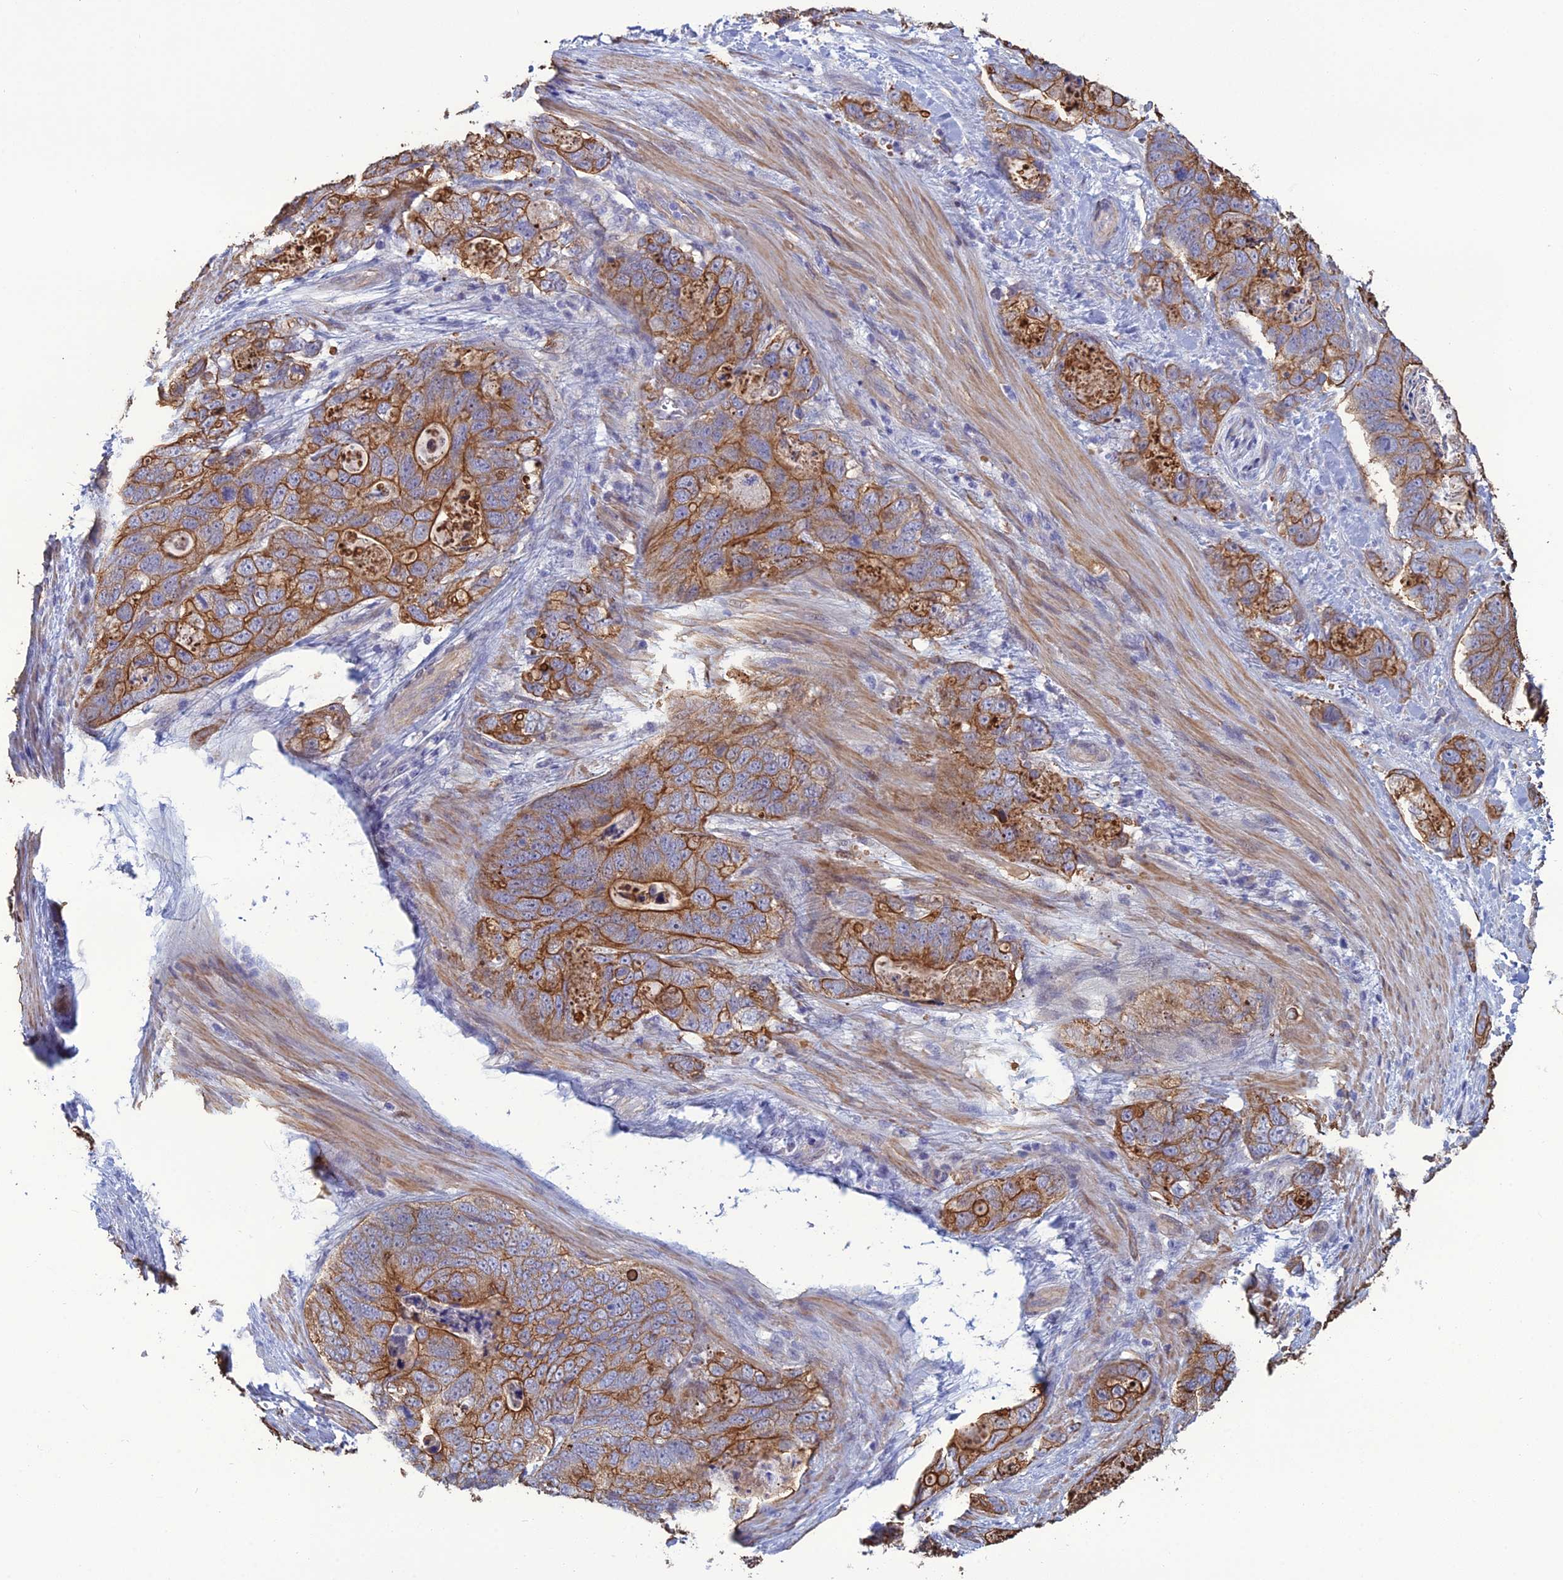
{"staining": {"intensity": "moderate", "quantity": ">75%", "location": "cytoplasmic/membranous"}, "tissue": "stomach cancer", "cell_type": "Tumor cells", "image_type": "cancer", "snomed": [{"axis": "morphology", "description": "Normal tissue, NOS"}, {"axis": "morphology", "description": "Adenocarcinoma, NOS"}, {"axis": "topography", "description": "Stomach"}], "caption": "Stomach cancer (adenocarcinoma) was stained to show a protein in brown. There is medium levels of moderate cytoplasmic/membranous staining in about >75% of tumor cells.", "gene": "LZTS2", "patient": {"sex": "female", "age": 89}}